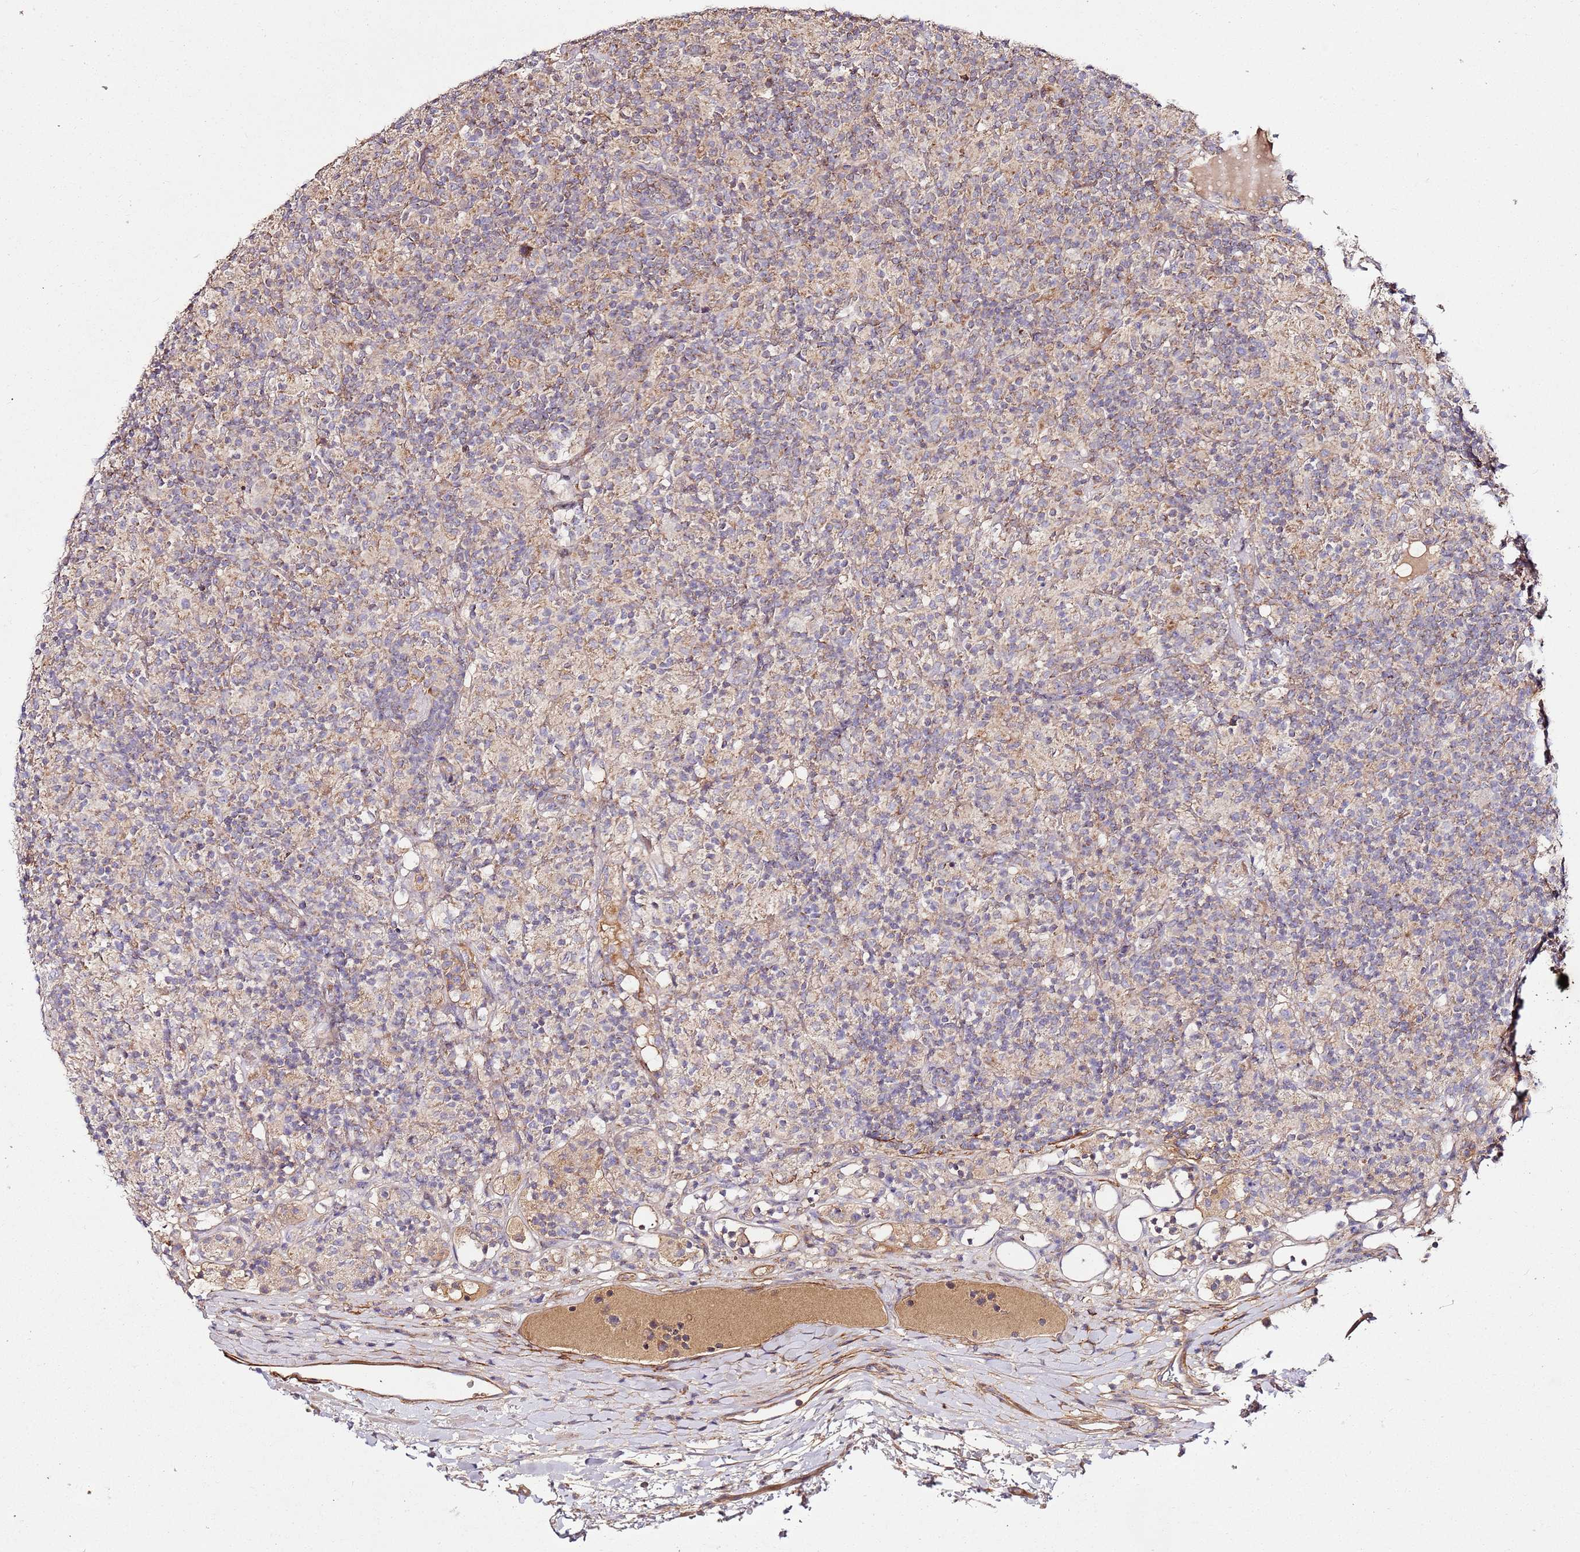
{"staining": {"intensity": "weak", "quantity": "<25%", "location": "cytoplasmic/membranous"}, "tissue": "lymphoma", "cell_type": "Tumor cells", "image_type": "cancer", "snomed": [{"axis": "morphology", "description": "Hodgkin's disease, NOS"}, {"axis": "topography", "description": "Lymph node"}], "caption": "Tumor cells are negative for protein expression in human lymphoma.", "gene": "KRTAP21-3", "patient": {"sex": "male", "age": 70}}